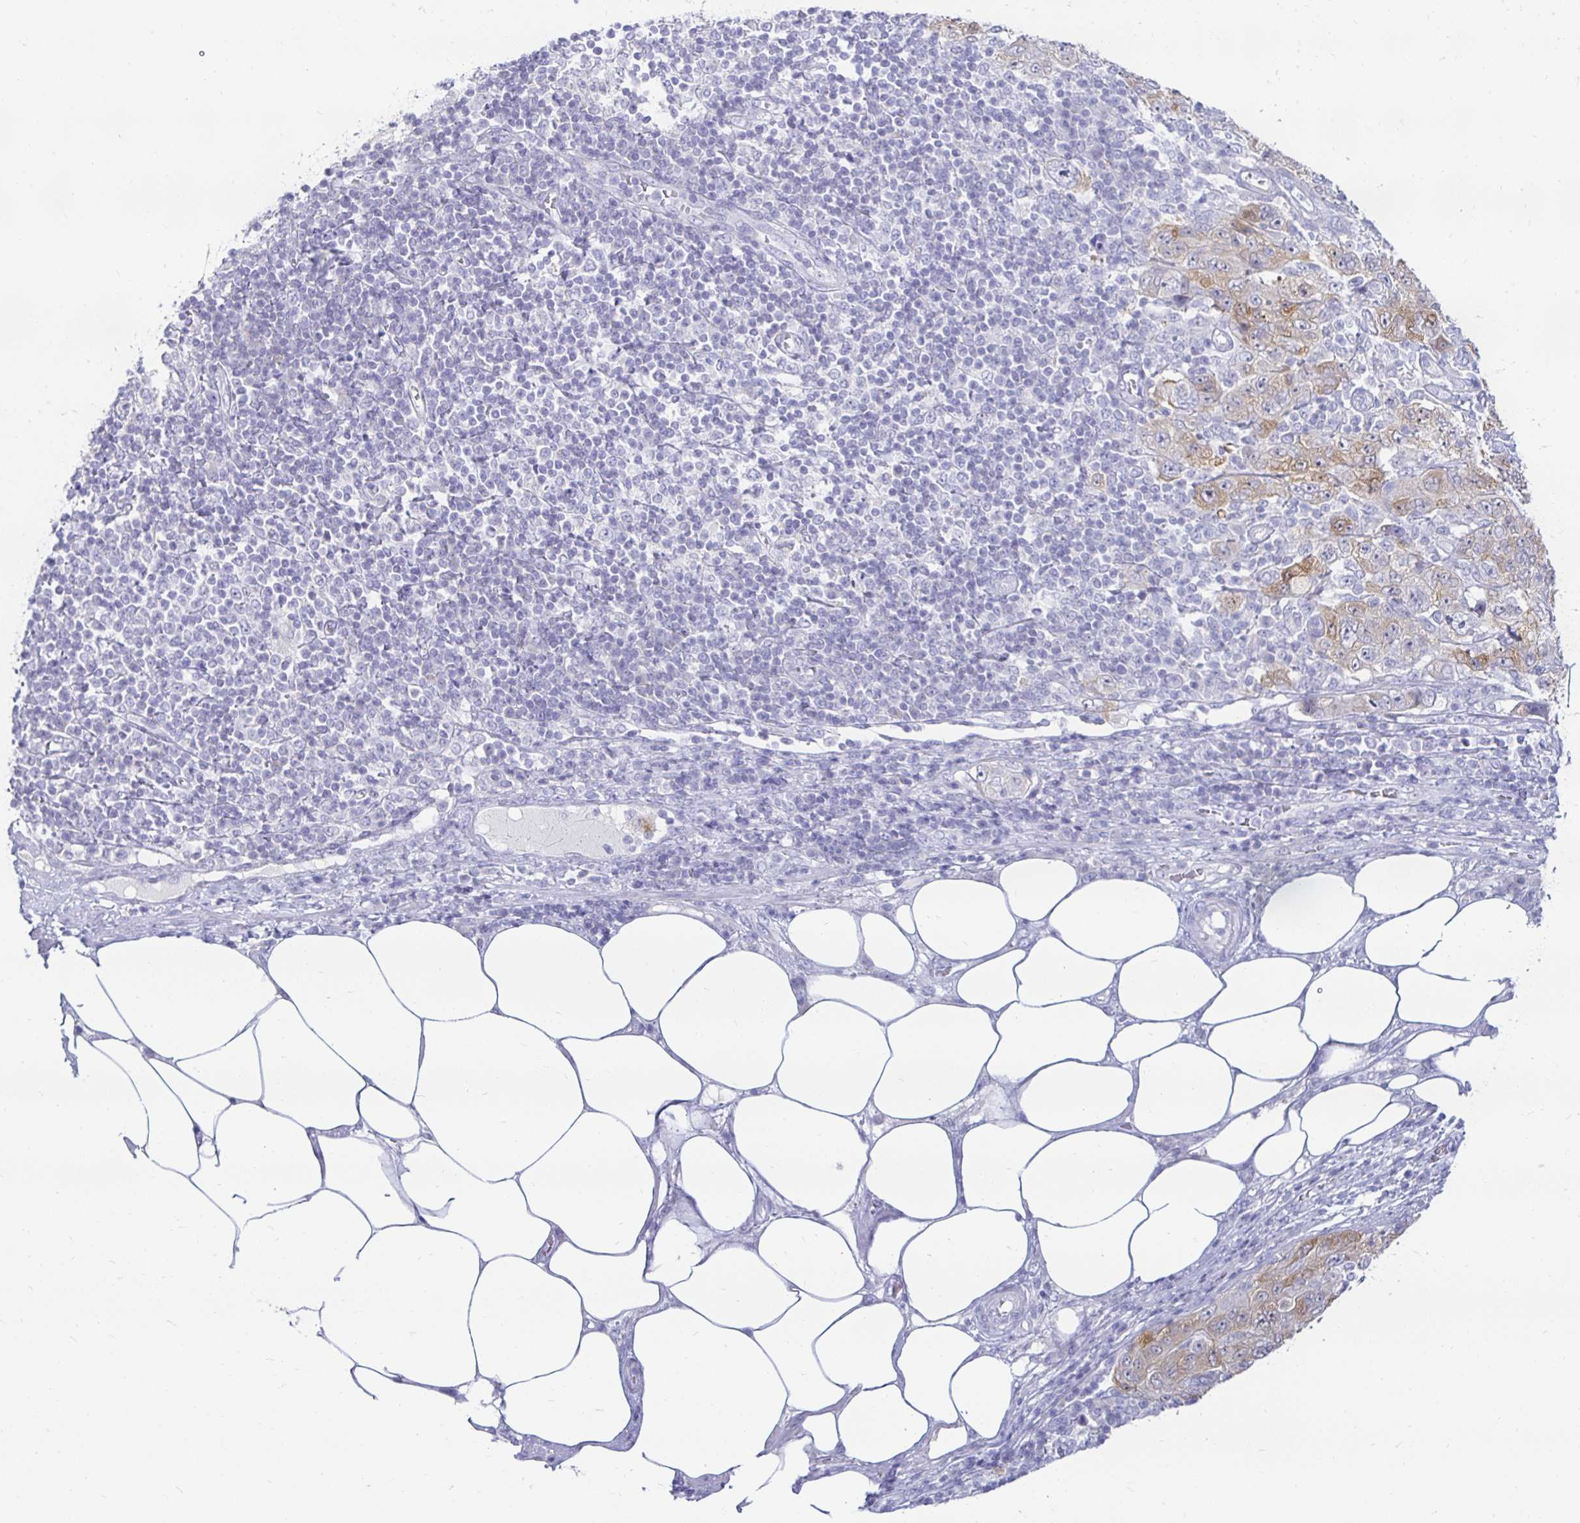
{"staining": {"intensity": "weak", "quantity": ">75%", "location": "cytoplasmic/membranous"}, "tissue": "pancreatic cancer", "cell_type": "Tumor cells", "image_type": "cancer", "snomed": [{"axis": "morphology", "description": "Adenocarcinoma, NOS"}, {"axis": "topography", "description": "Pancreas"}], "caption": "A brown stain labels weak cytoplasmic/membranous staining of a protein in human adenocarcinoma (pancreatic) tumor cells. Nuclei are stained in blue.", "gene": "PEG10", "patient": {"sex": "male", "age": 68}}